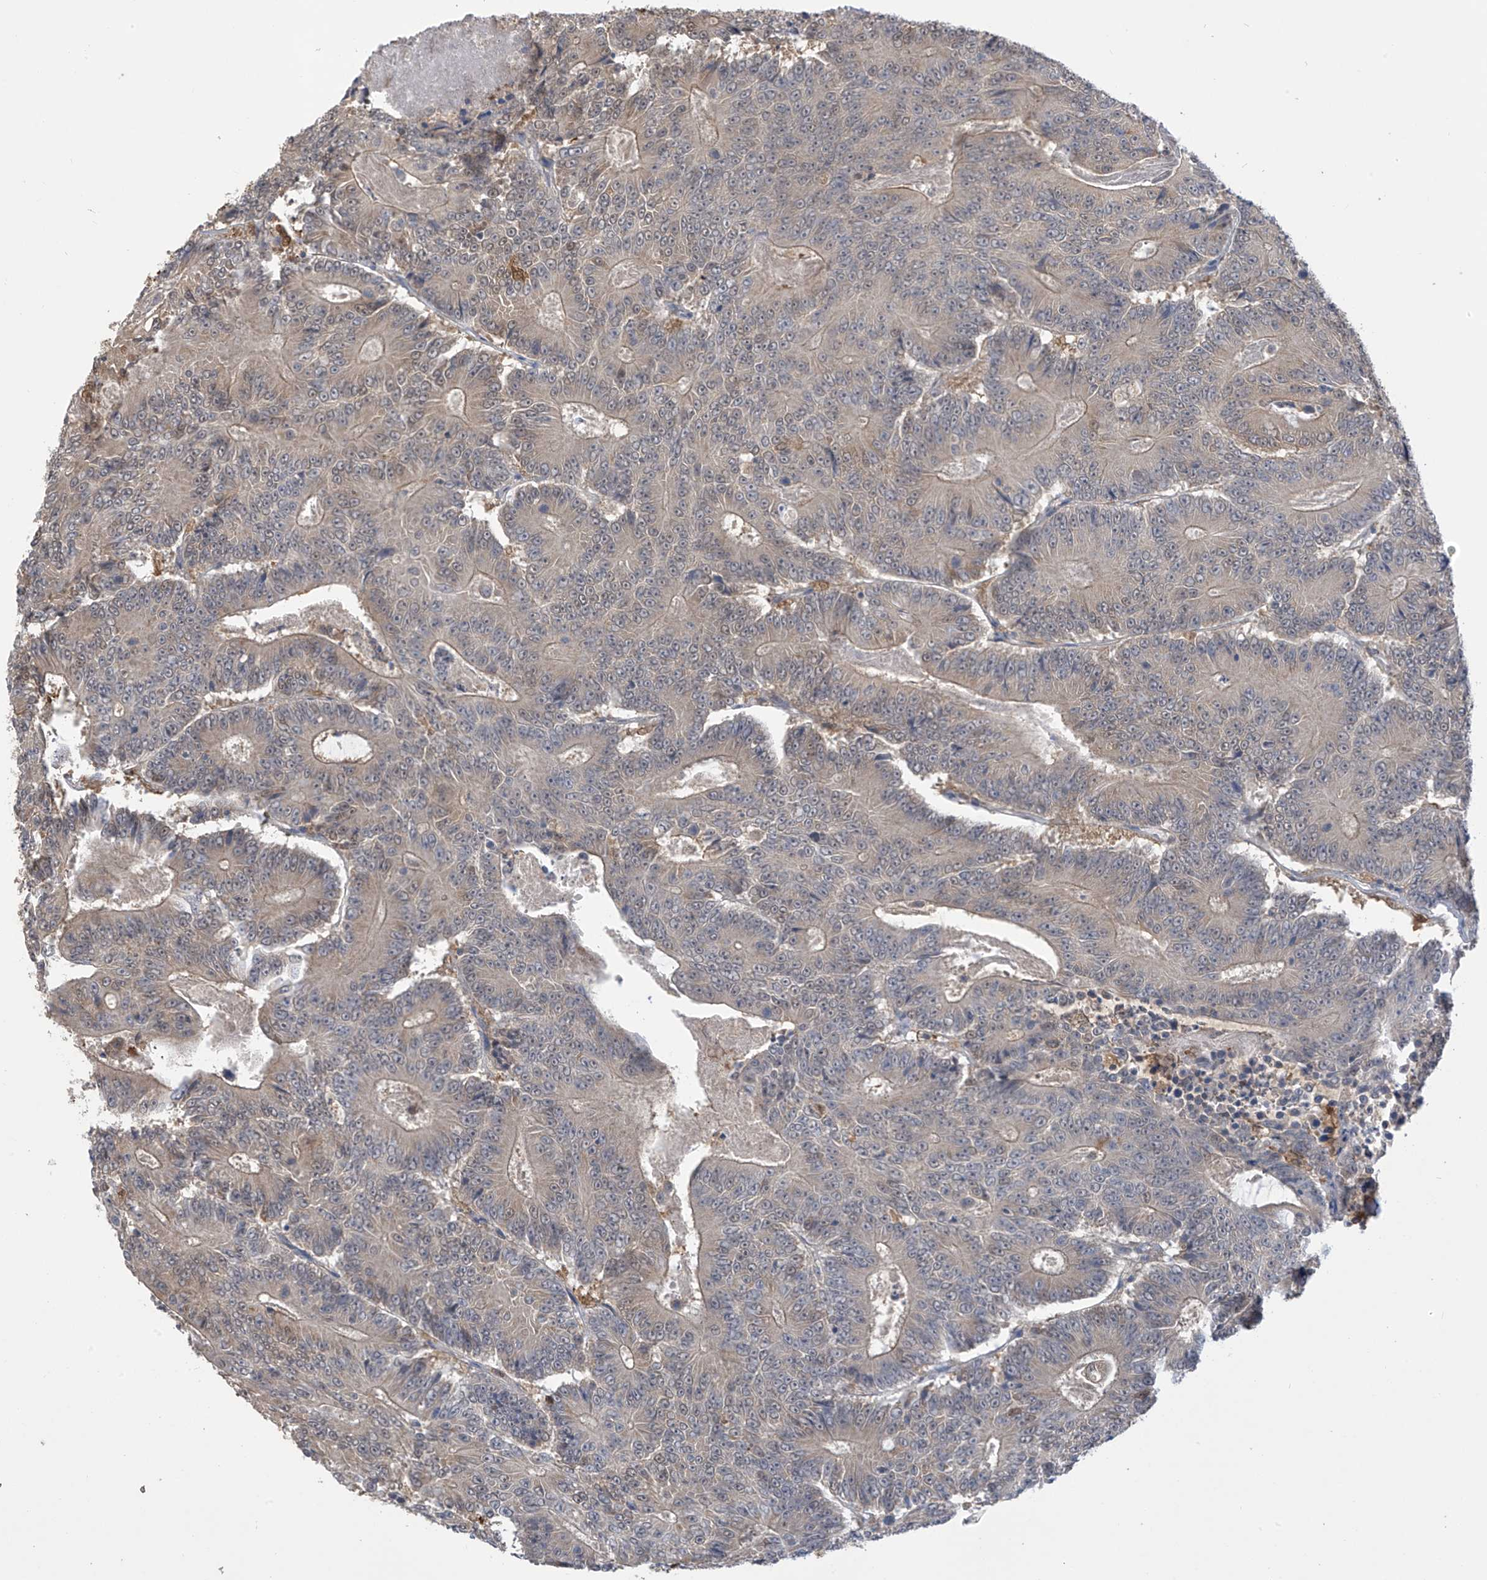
{"staining": {"intensity": "moderate", "quantity": "<25%", "location": "cytoplasmic/membranous"}, "tissue": "colorectal cancer", "cell_type": "Tumor cells", "image_type": "cancer", "snomed": [{"axis": "morphology", "description": "Adenocarcinoma, NOS"}, {"axis": "topography", "description": "Colon"}], "caption": "Protein expression analysis of human colorectal cancer (adenocarcinoma) reveals moderate cytoplasmic/membranous staining in about <25% of tumor cells. (IHC, brightfield microscopy, high magnification).", "gene": "IDH1", "patient": {"sex": "male", "age": 83}}